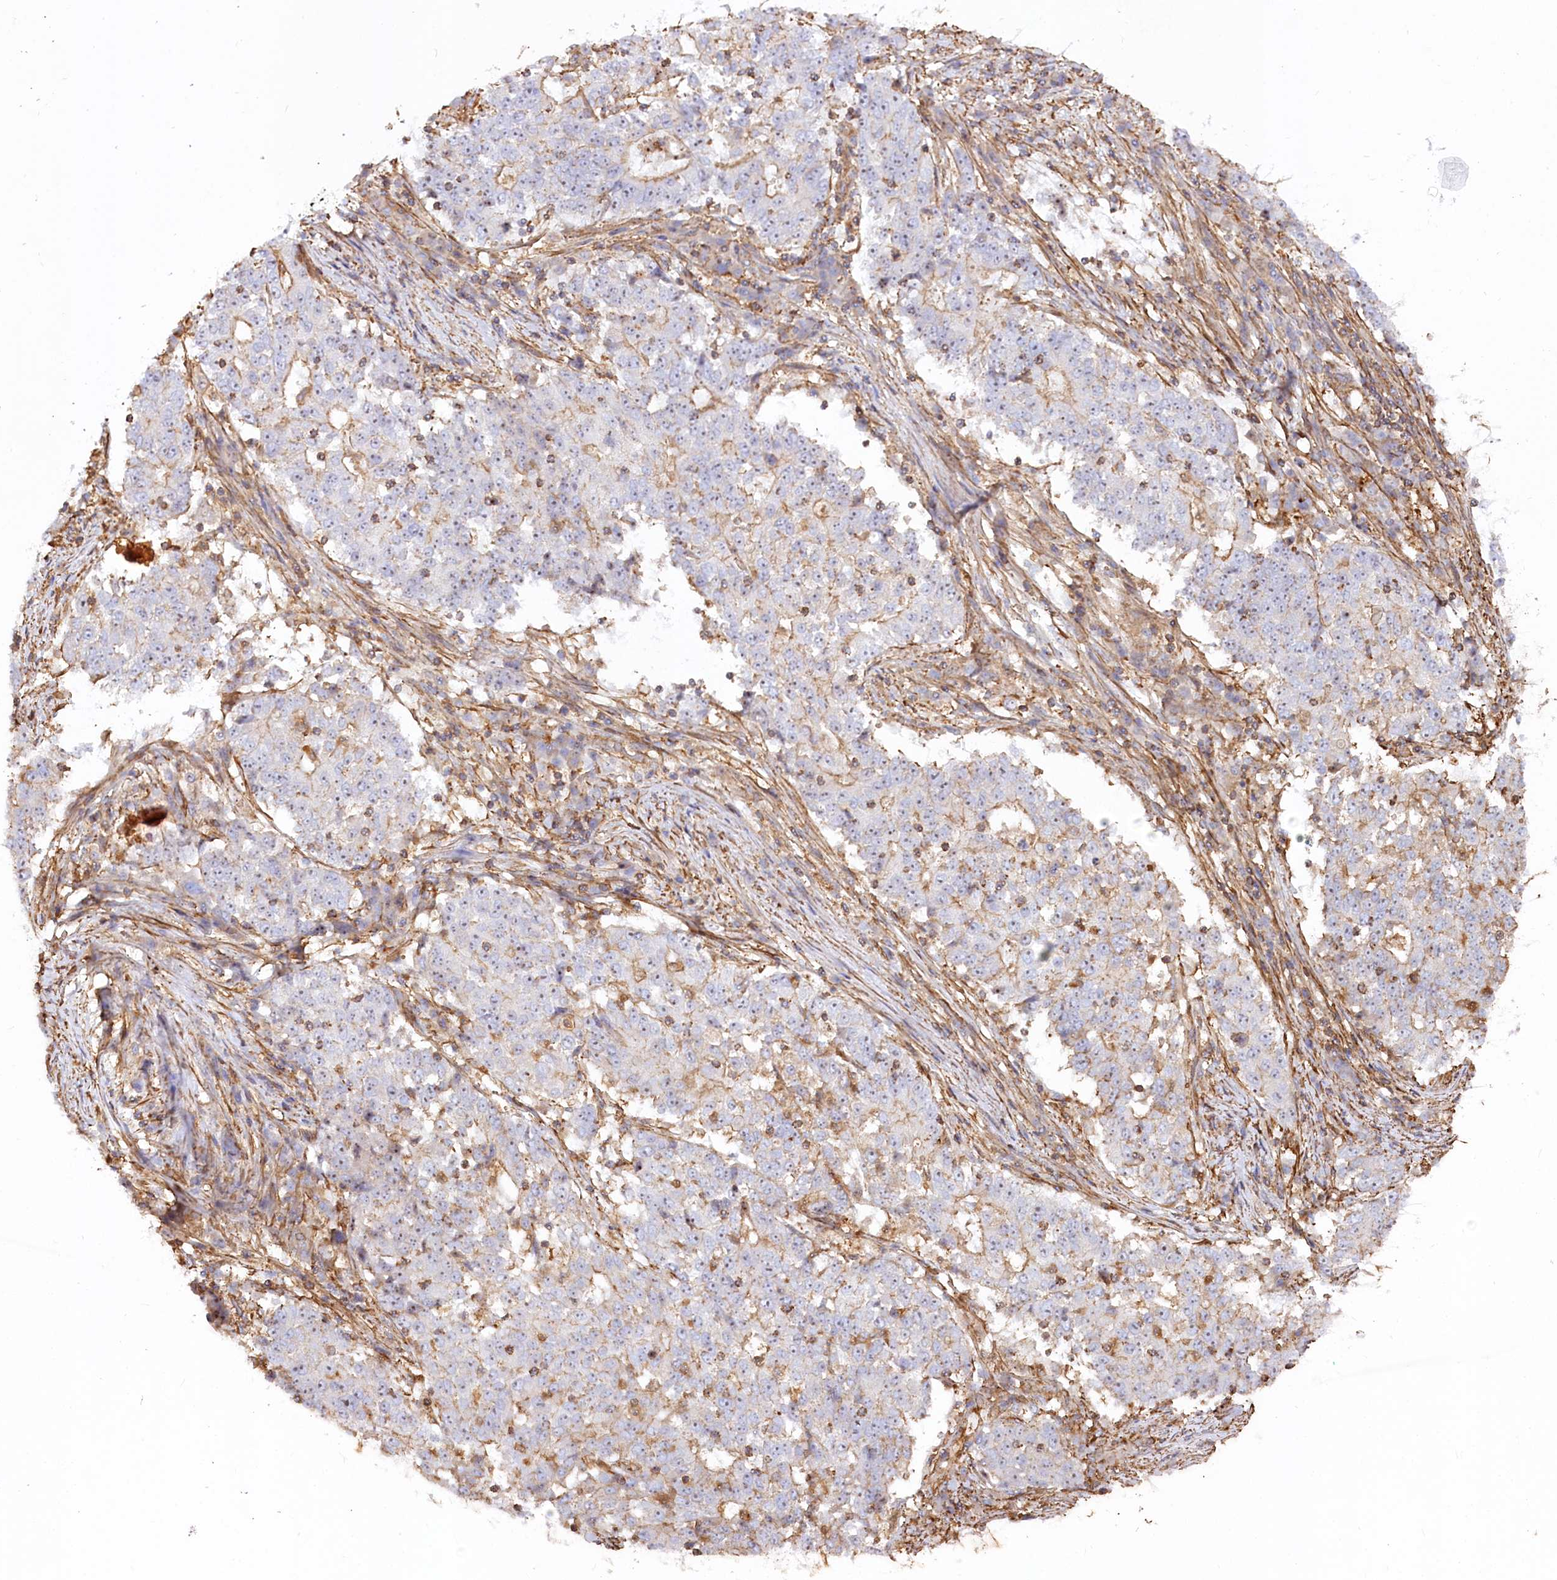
{"staining": {"intensity": "moderate", "quantity": "<25%", "location": "cytoplasmic/membranous"}, "tissue": "stomach cancer", "cell_type": "Tumor cells", "image_type": "cancer", "snomed": [{"axis": "morphology", "description": "Adenocarcinoma, NOS"}, {"axis": "topography", "description": "Stomach"}], "caption": "Protein staining by immunohistochemistry (IHC) exhibits moderate cytoplasmic/membranous staining in about <25% of tumor cells in adenocarcinoma (stomach).", "gene": "WDR36", "patient": {"sex": "male", "age": 59}}